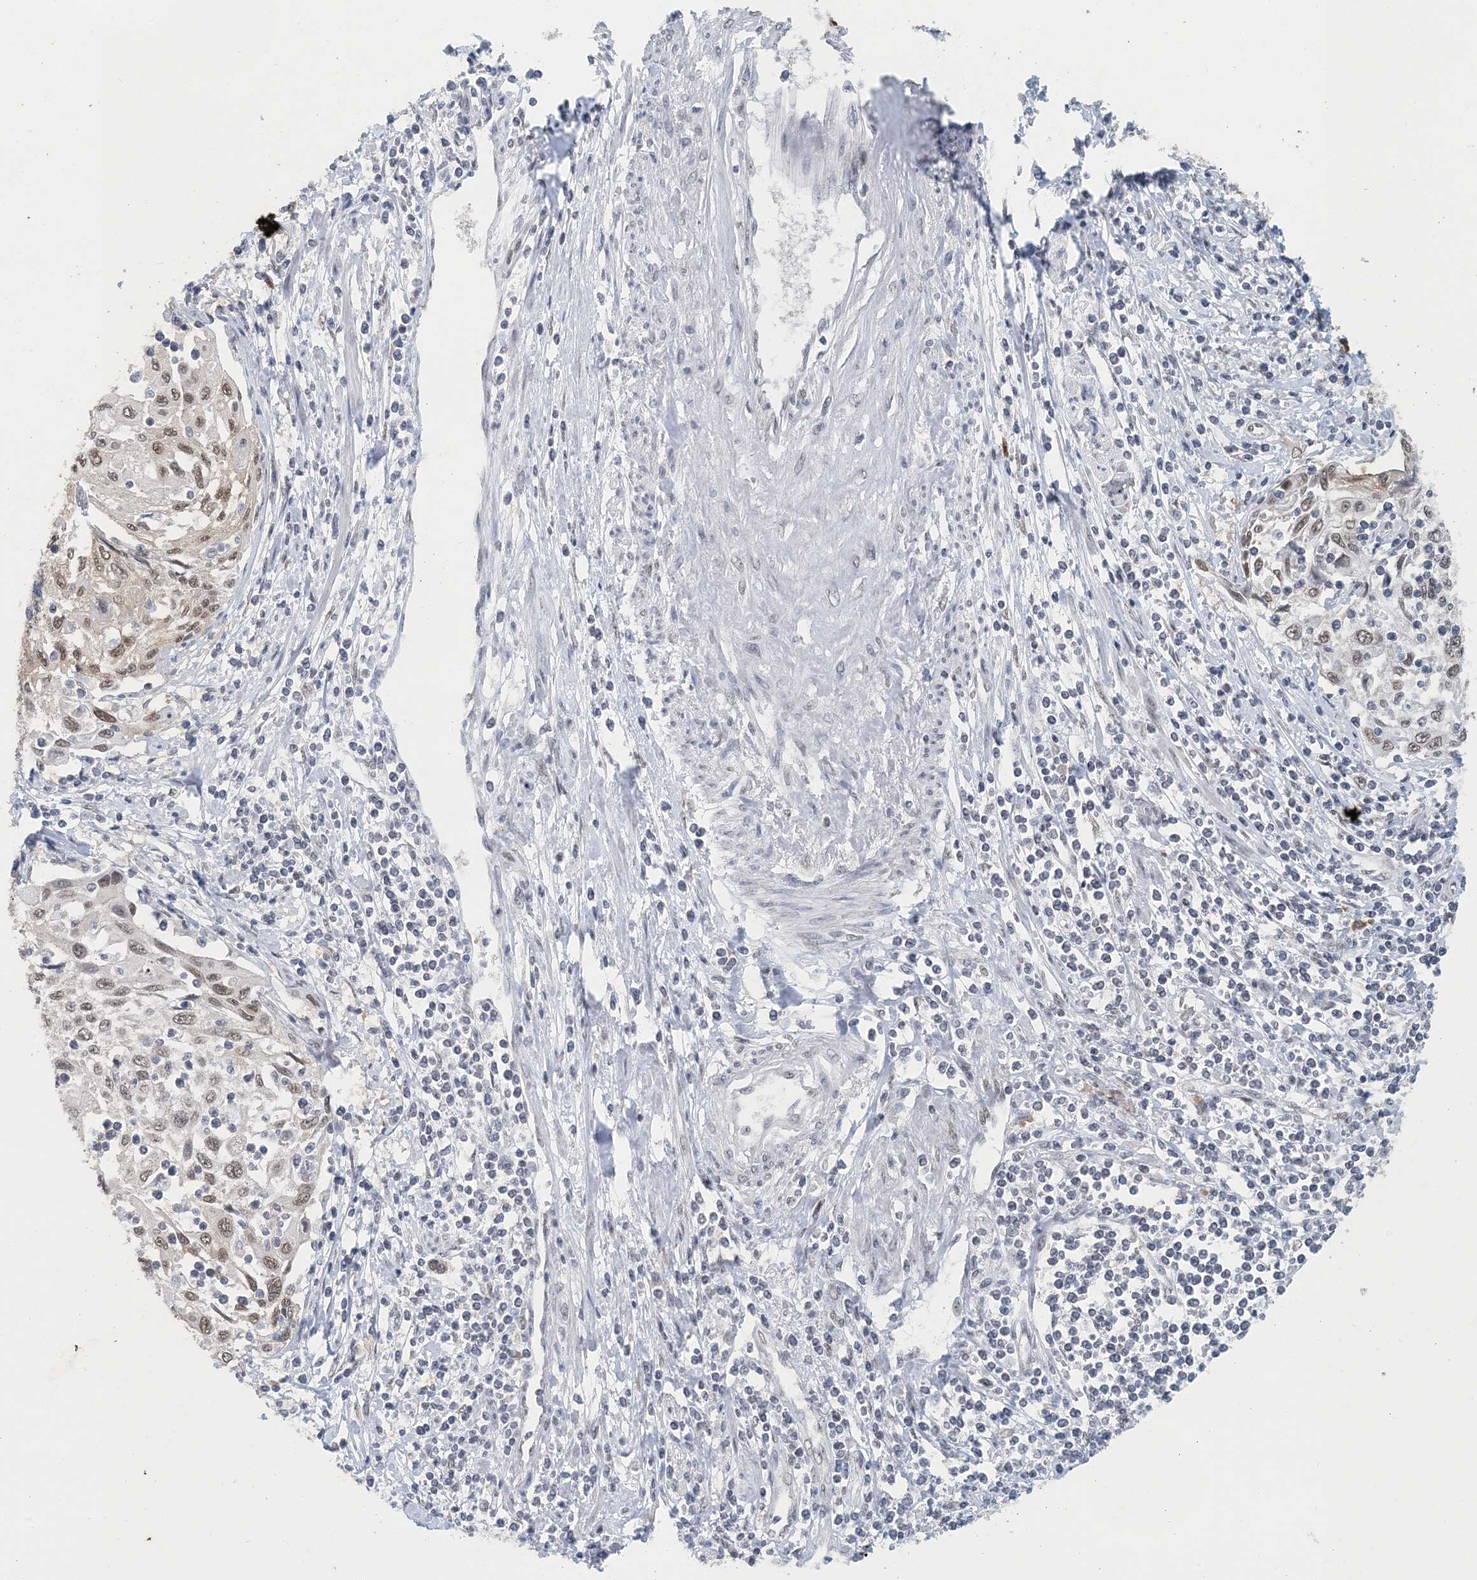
{"staining": {"intensity": "weak", "quantity": "25%-75%", "location": "nuclear"}, "tissue": "cervical cancer", "cell_type": "Tumor cells", "image_type": "cancer", "snomed": [{"axis": "morphology", "description": "Squamous cell carcinoma, NOS"}, {"axis": "topography", "description": "Cervix"}], "caption": "DAB (3,3'-diaminobenzidine) immunohistochemical staining of human cervical squamous cell carcinoma shows weak nuclear protein staining in approximately 25%-75% of tumor cells. The staining was performed using DAB (3,3'-diaminobenzidine), with brown indicating positive protein expression. Nuclei are stained blue with hematoxylin.", "gene": "MBD2", "patient": {"sex": "female", "age": 70}}